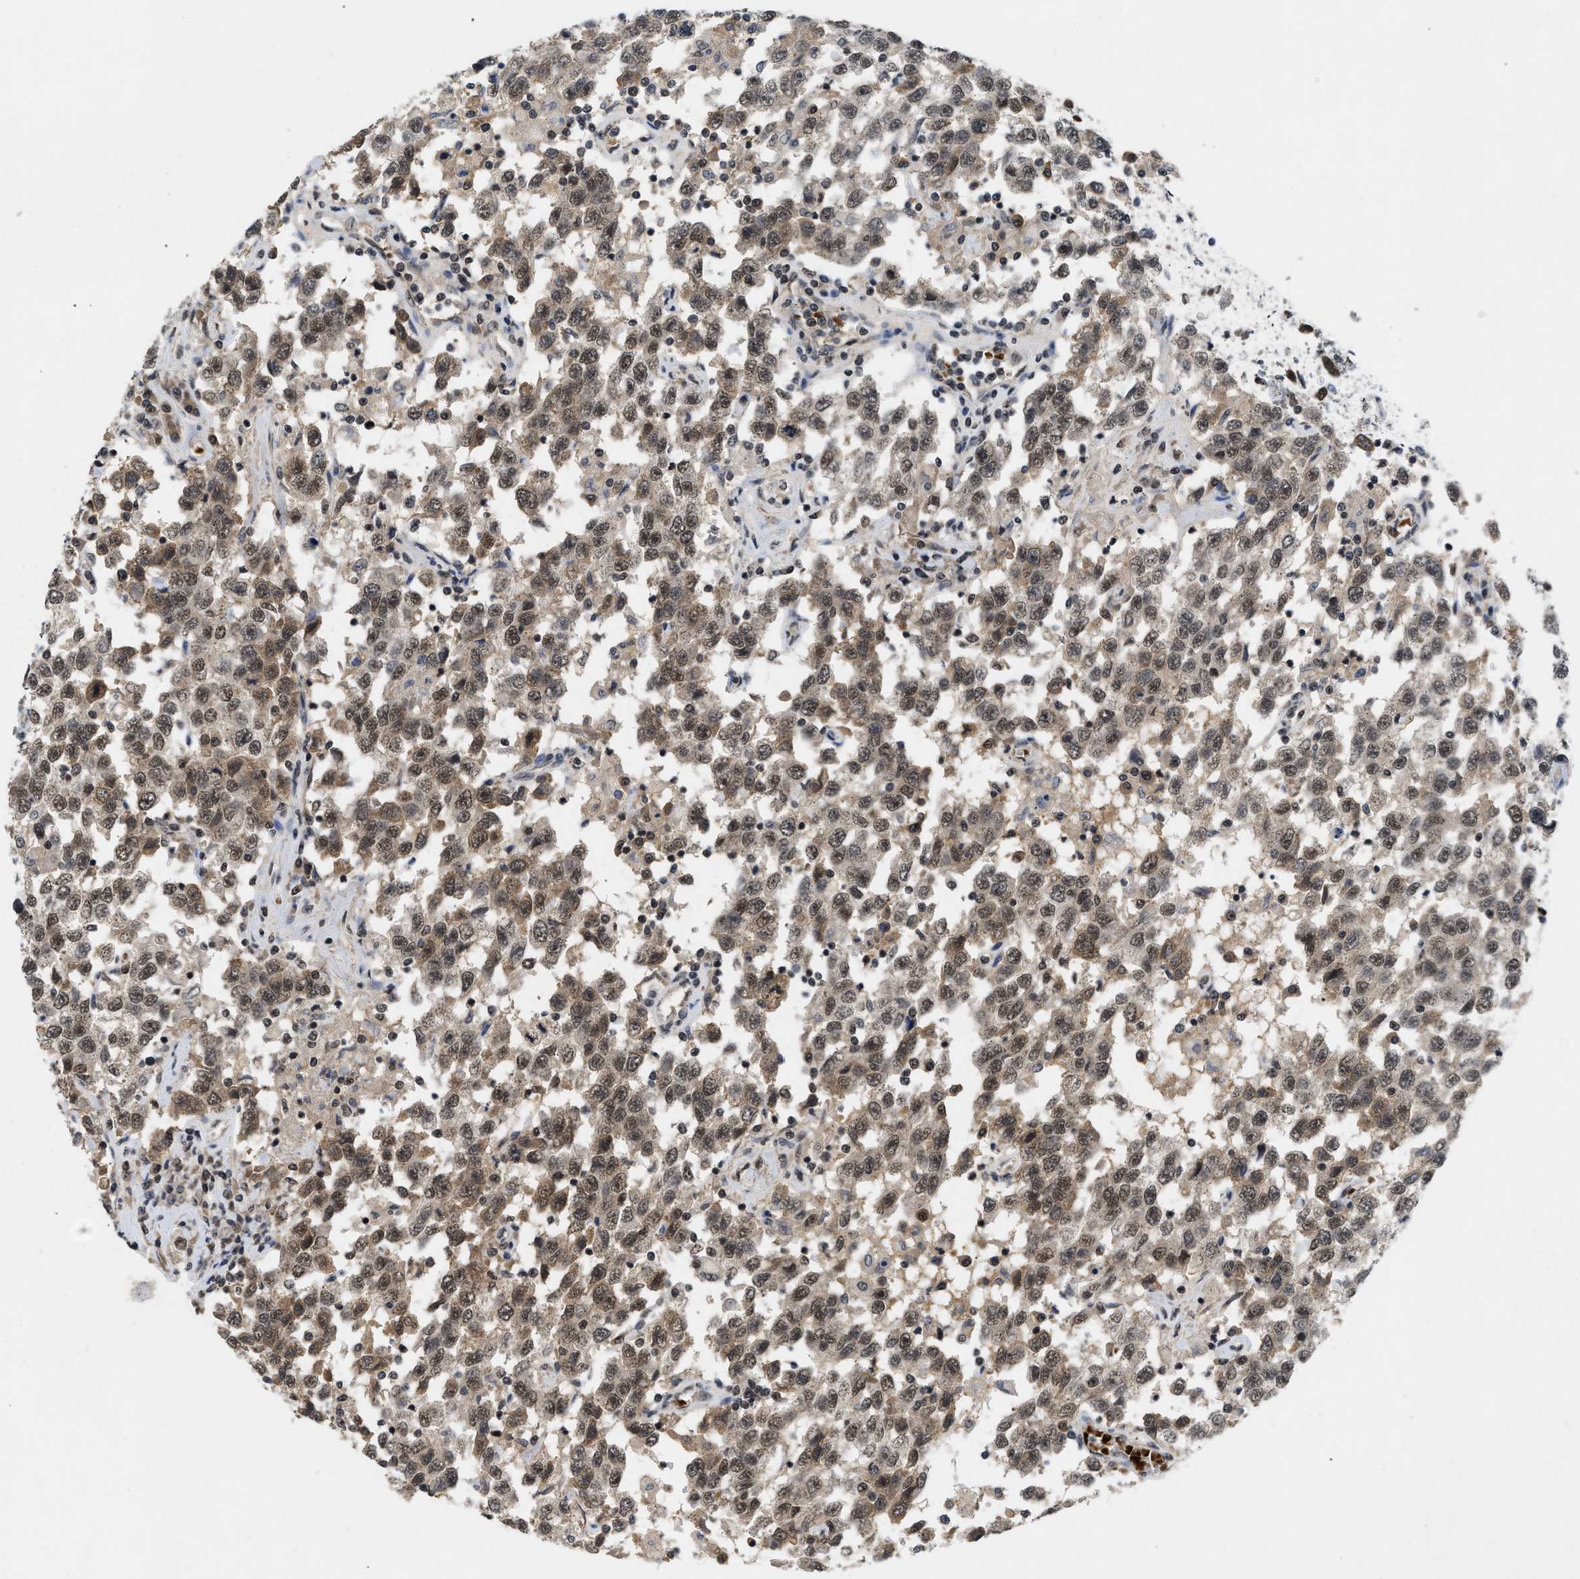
{"staining": {"intensity": "moderate", "quantity": ">75%", "location": "nuclear"}, "tissue": "testis cancer", "cell_type": "Tumor cells", "image_type": "cancer", "snomed": [{"axis": "morphology", "description": "Seminoma, NOS"}, {"axis": "topography", "description": "Testis"}], "caption": "Testis seminoma stained for a protein shows moderate nuclear positivity in tumor cells. (IHC, brightfield microscopy, high magnification).", "gene": "ZNF346", "patient": {"sex": "male", "age": 41}}